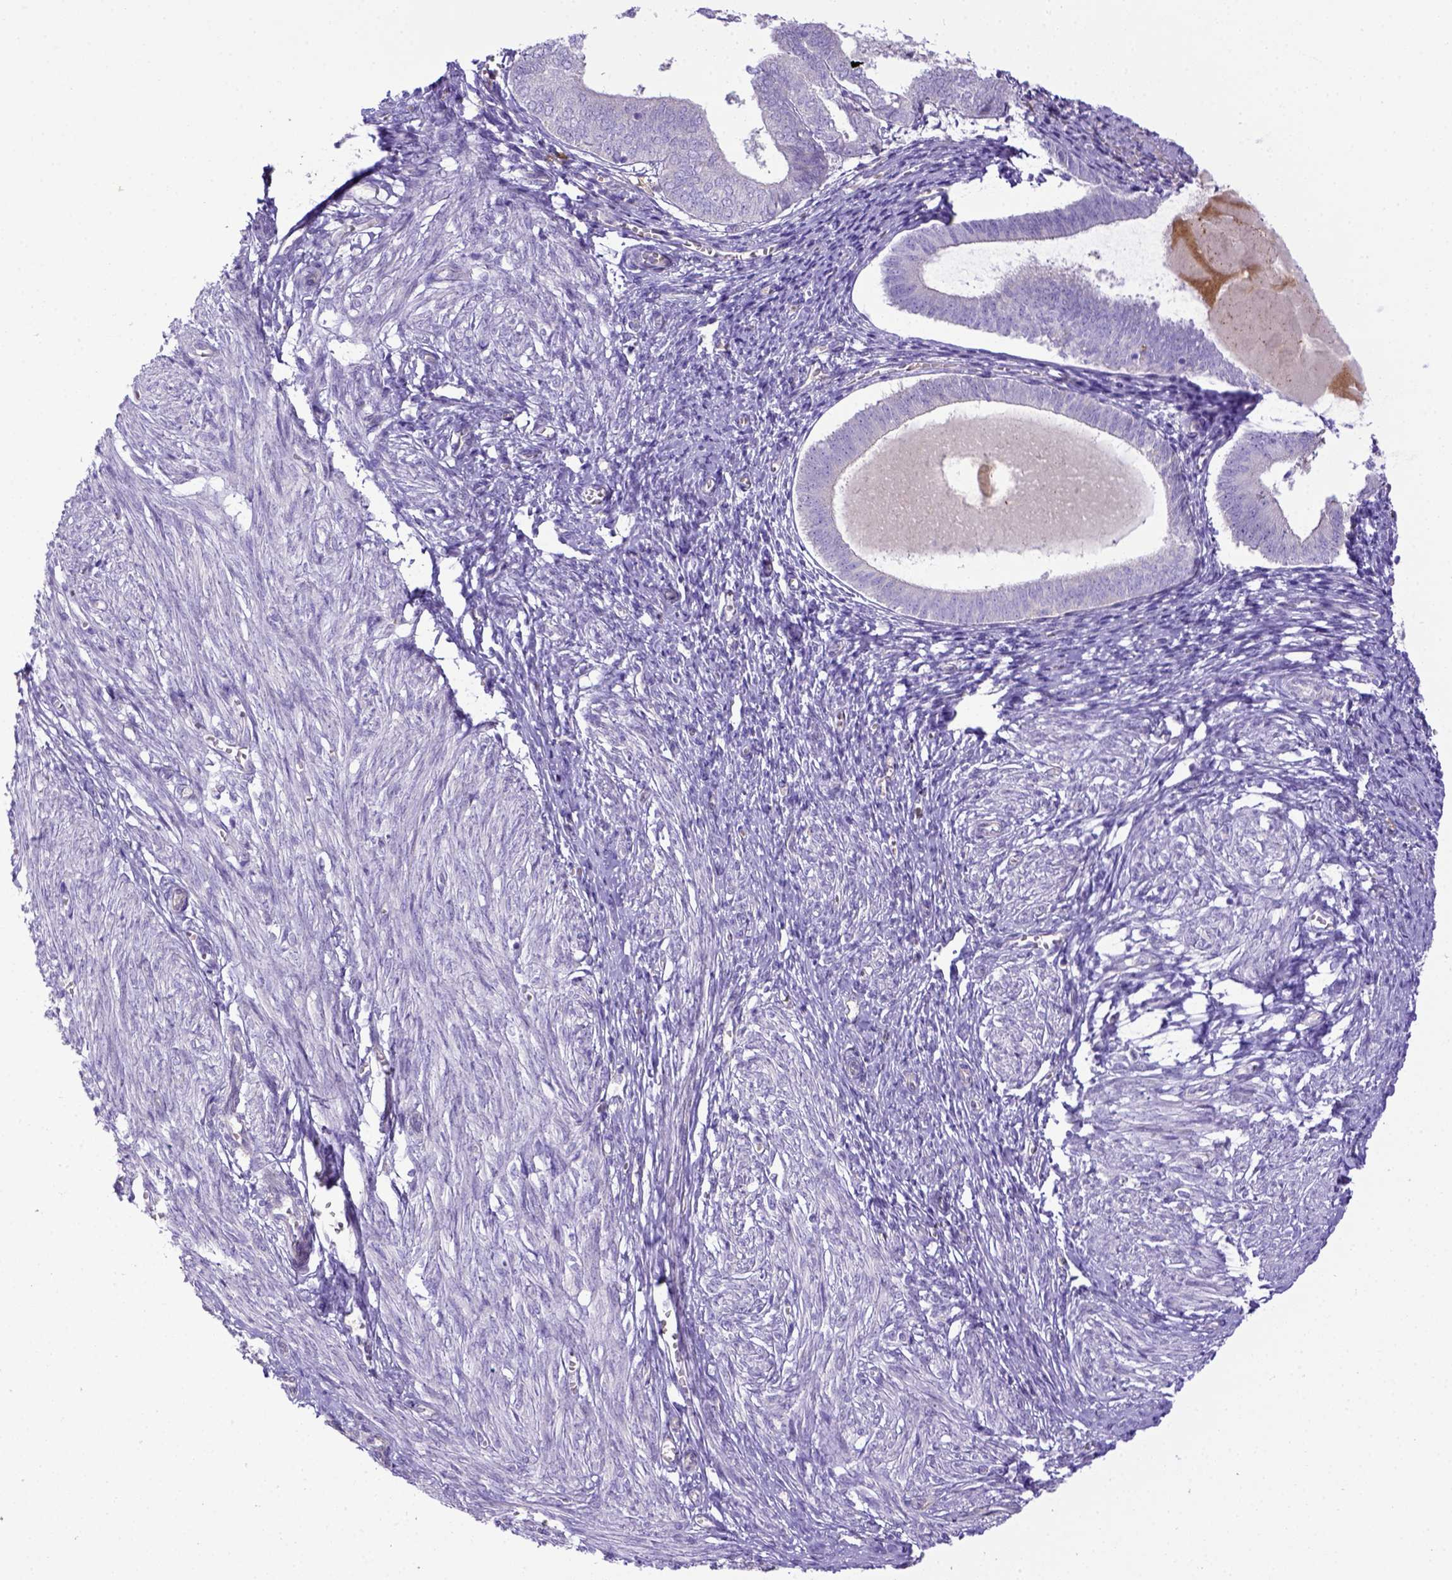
{"staining": {"intensity": "negative", "quantity": "none", "location": "none"}, "tissue": "endometrium", "cell_type": "Cells in endometrial stroma", "image_type": "normal", "snomed": [{"axis": "morphology", "description": "Normal tissue, NOS"}, {"axis": "topography", "description": "Endometrium"}], "caption": "DAB immunohistochemical staining of unremarkable endometrium exhibits no significant staining in cells in endometrial stroma.", "gene": "CD40", "patient": {"sex": "female", "age": 50}}